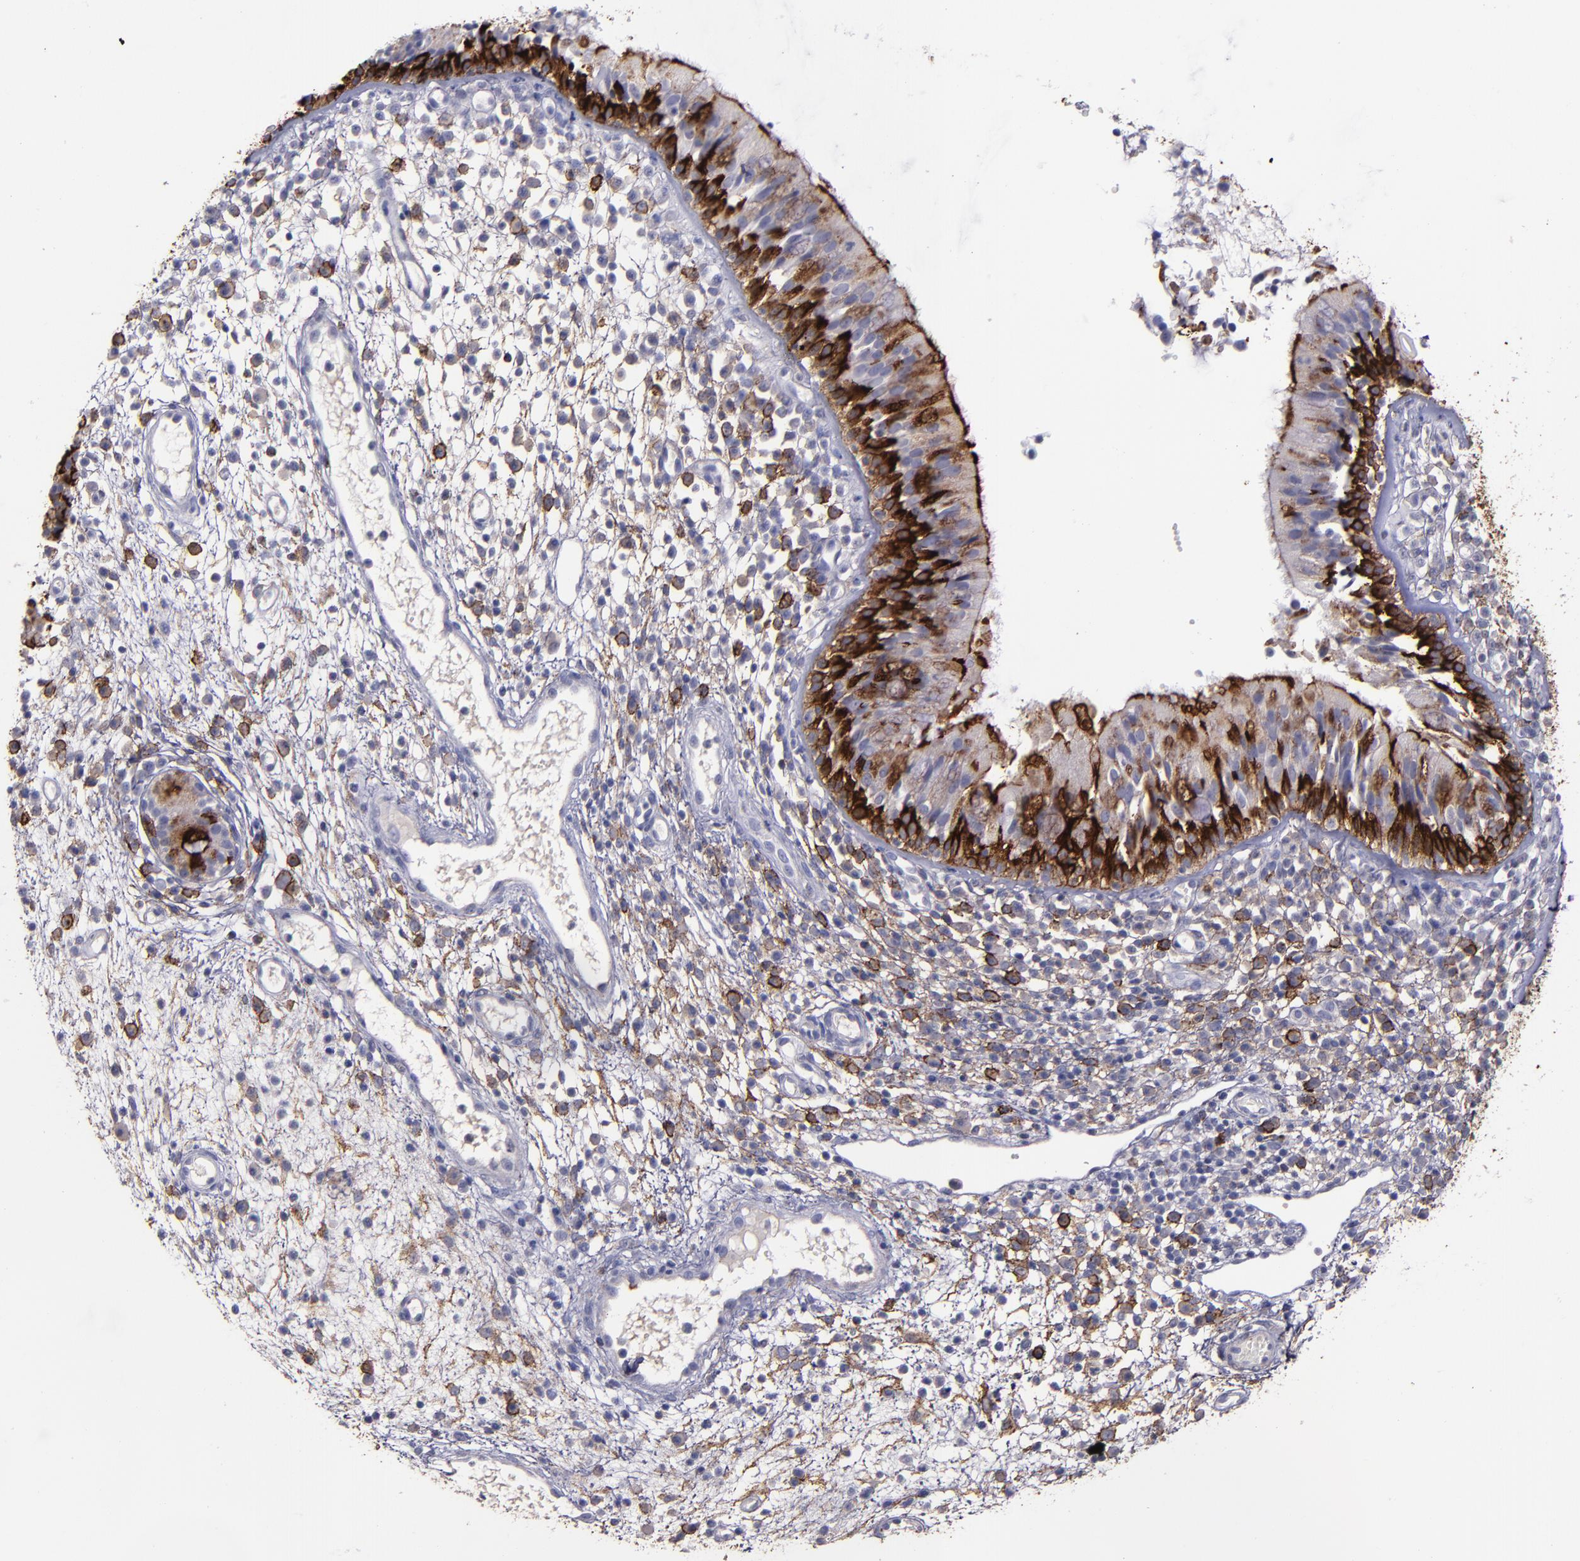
{"staining": {"intensity": "strong", "quantity": ">75%", "location": "cytoplasmic/membranous"}, "tissue": "nasopharynx", "cell_type": "Respiratory epithelial cells", "image_type": "normal", "snomed": [{"axis": "morphology", "description": "Normal tissue, NOS"}, {"axis": "morphology", "description": "Inflammation, NOS"}, {"axis": "morphology", "description": "Malignant melanoma, Metastatic site"}, {"axis": "topography", "description": "Nasopharynx"}], "caption": "The histopathology image reveals a brown stain indicating the presence of a protein in the cytoplasmic/membranous of respiratory epithelial cells in nasopharynx. (brown staining indicates protein expression, while blue staining denotes nuclei).", "gene": "MFGE8", "patient": {"sex": "female", "age": 55}}